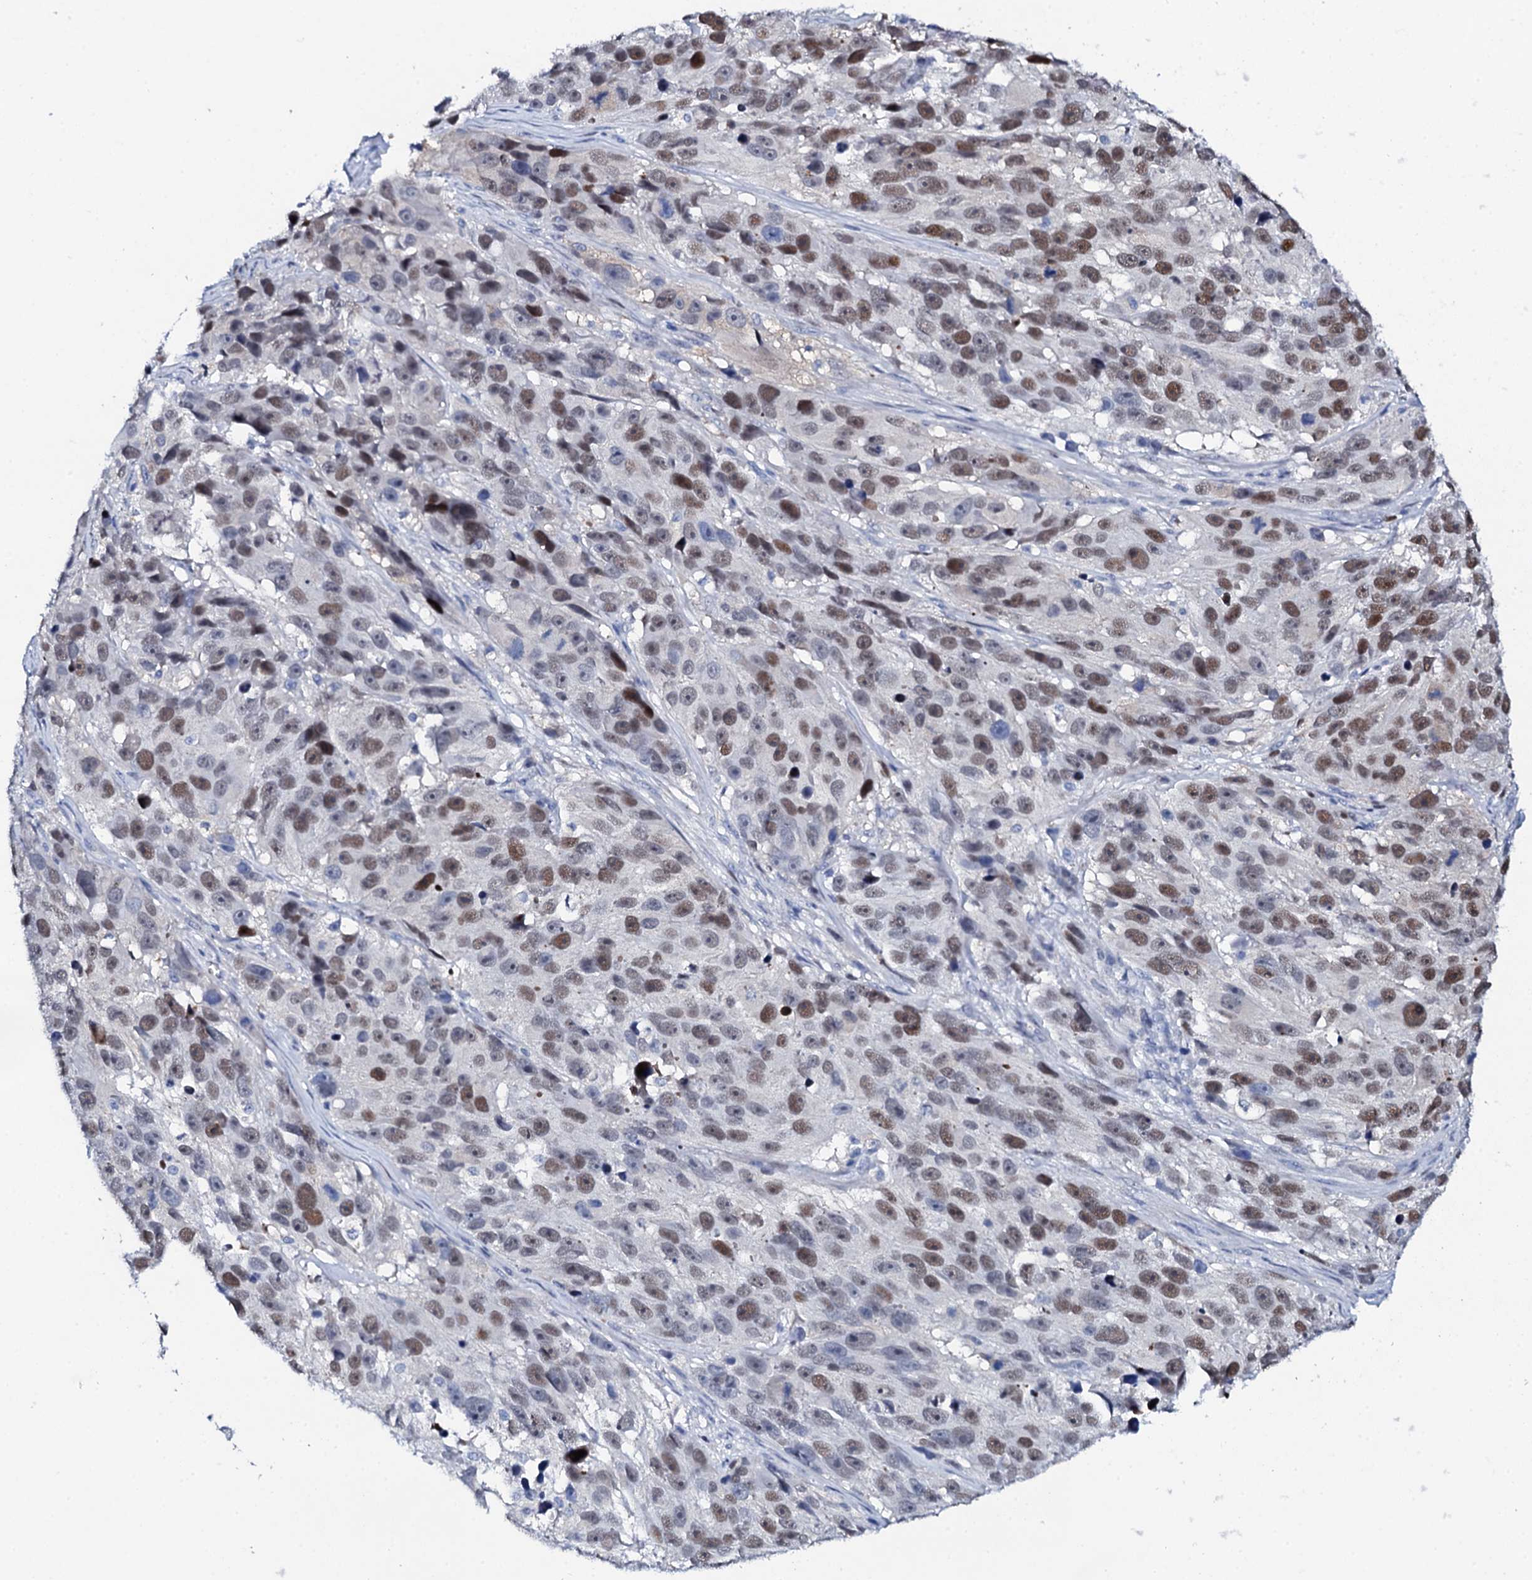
{"staining": {"intensity": "moderate", "quantity": "25%-75%", "location": "nuclear"}, "tissue": "melanoma", "cell_type": "Tumor cells", "image_type": "cancer", "snomed": [{"axis": "morphology", "description": "Malignant melanoma, NOS"}, {"axis": "topography", "description": "Skin"}], "caption": "Brown immunohistochemical staining in melanoma displays moderate nuclear expression in approximately 25%-75% of tumor cells.", "gene": "NUDT13", "patient": {"sex": "male", "age": 84}}